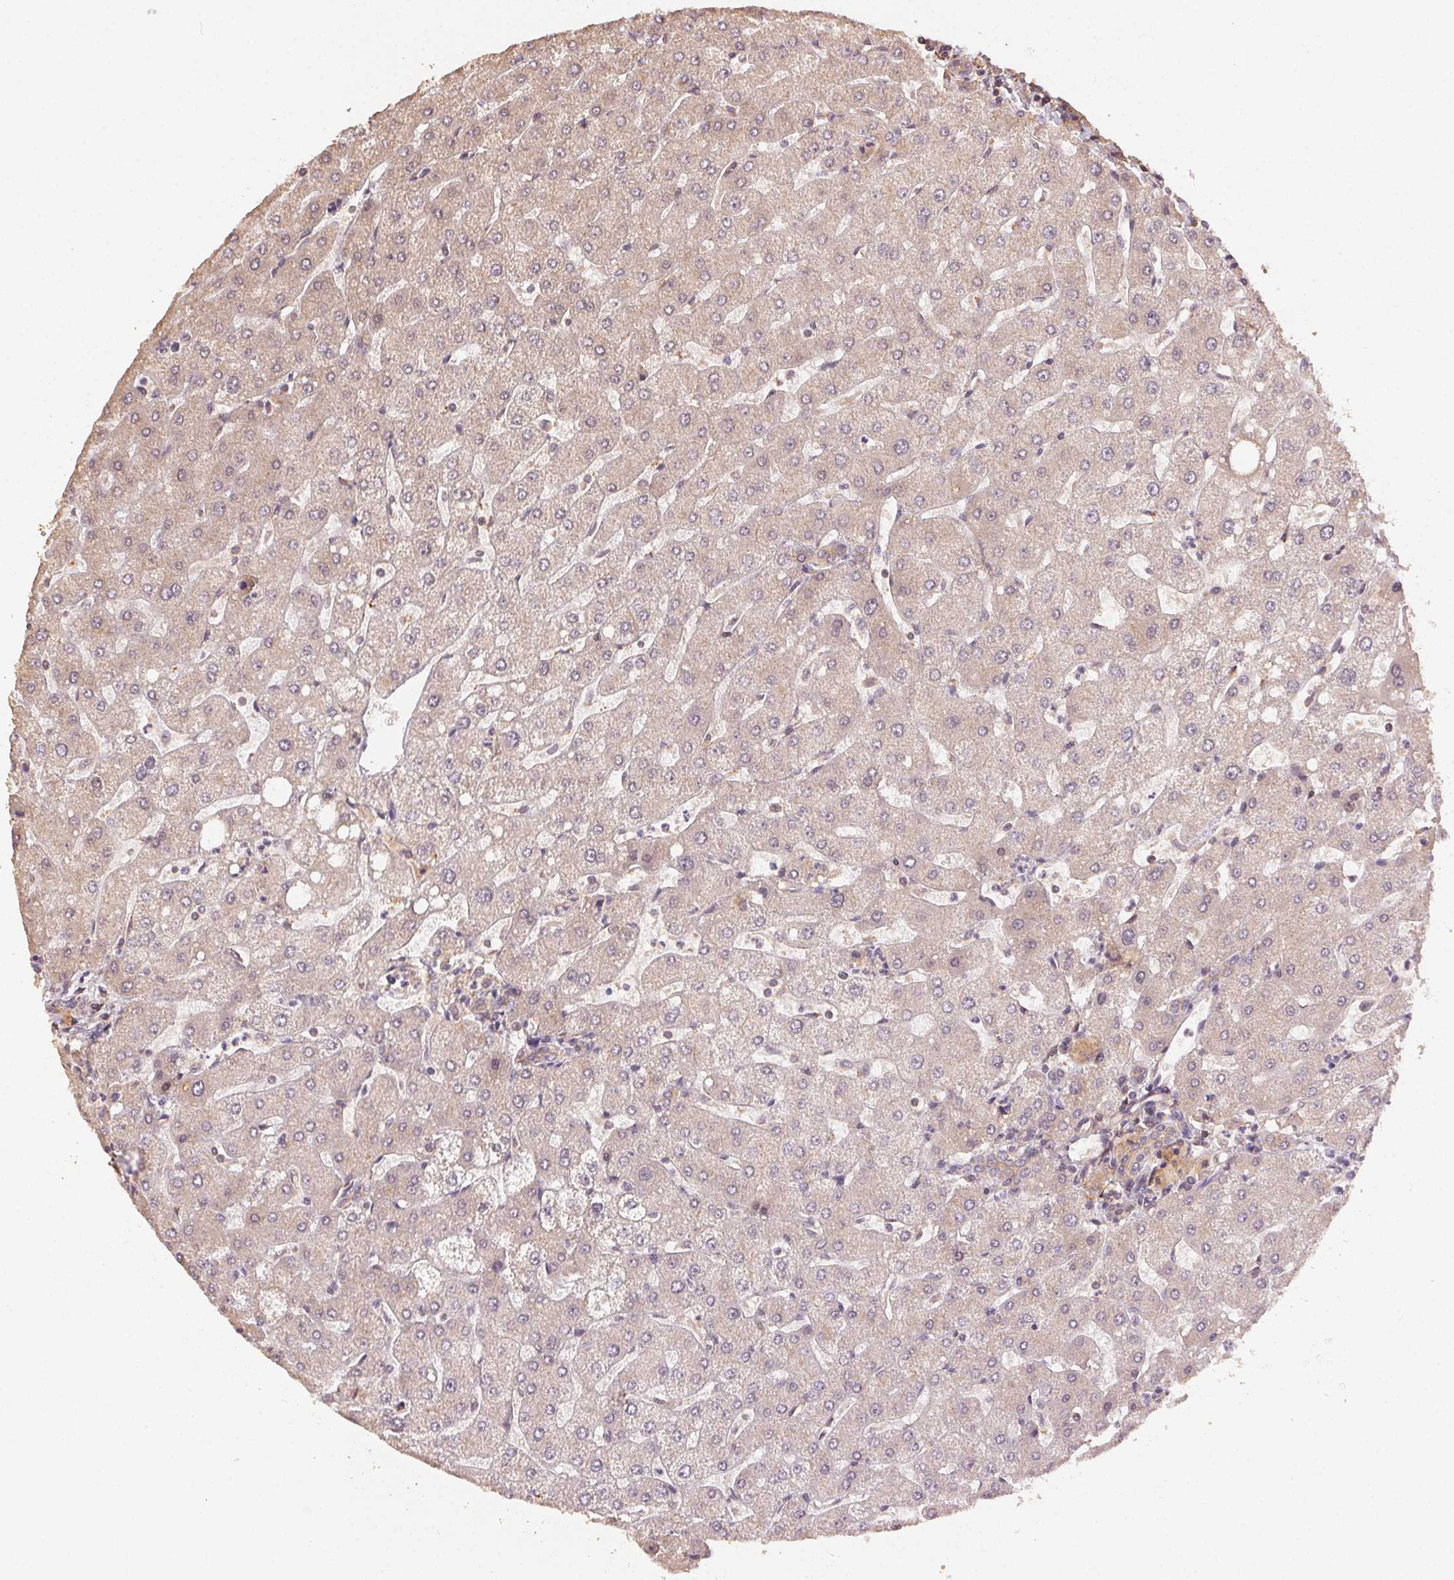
{"staining": {"intensity": "weak", "quantity": "25%-75%", "location": "cytoplasmic/membranous"}, "tissue": "liver", "cell_type": "Cholangiocytes", "image_type": "normal", "snomed": [{"axis": "morphology", "description": "Normal tissue, NOS"}, {"axis": "topography", "description": "Liver"}], "caption": "Unremarkable liver shows weak cytoplasmic/membranous positivity in approximately 25%-75% of cholangiocytes, visualized by immunohistochemistry.", "gene": "KLHL15", "patient": {"sex": "male", "age": 67}}